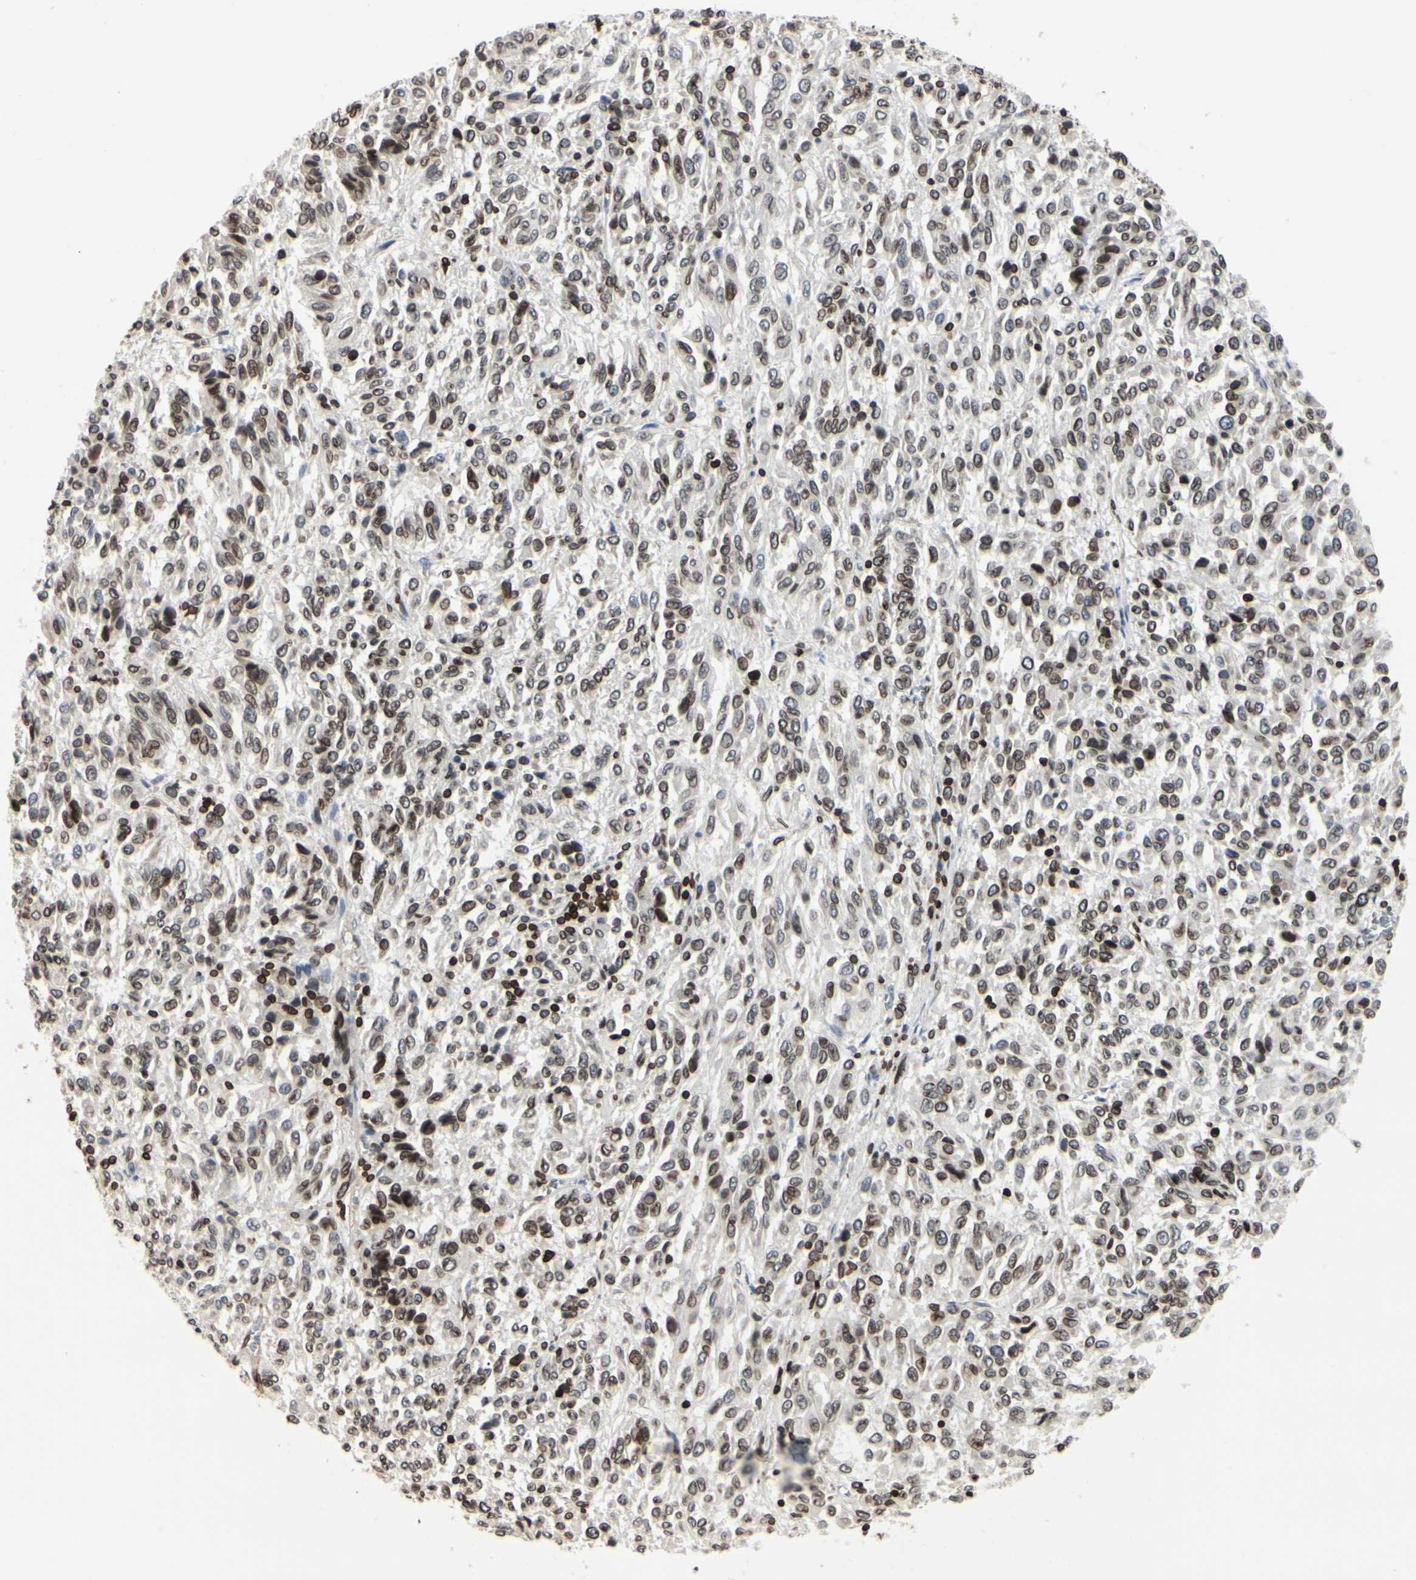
{"staining": {"intensity": "moderate", "quantity": ">75%", "location": "nuclear"}, "tissue": "melanoma", "cell_type": "Tumor cells", "image_type": "cancer", "snomed": [{"axis": "morphology", "description": "Malignant melanoma, Metastatic site"}, {"axis": "topography", "description": "Lung"}], "caption": "IHC micrograph of melanoma stained for a protein (brown), which shows medium levels of moderate nuclear staining in approximately >75% of tumor cells.", "gene": "TMPO", "patient": {"sex": "male", "age": 64}}